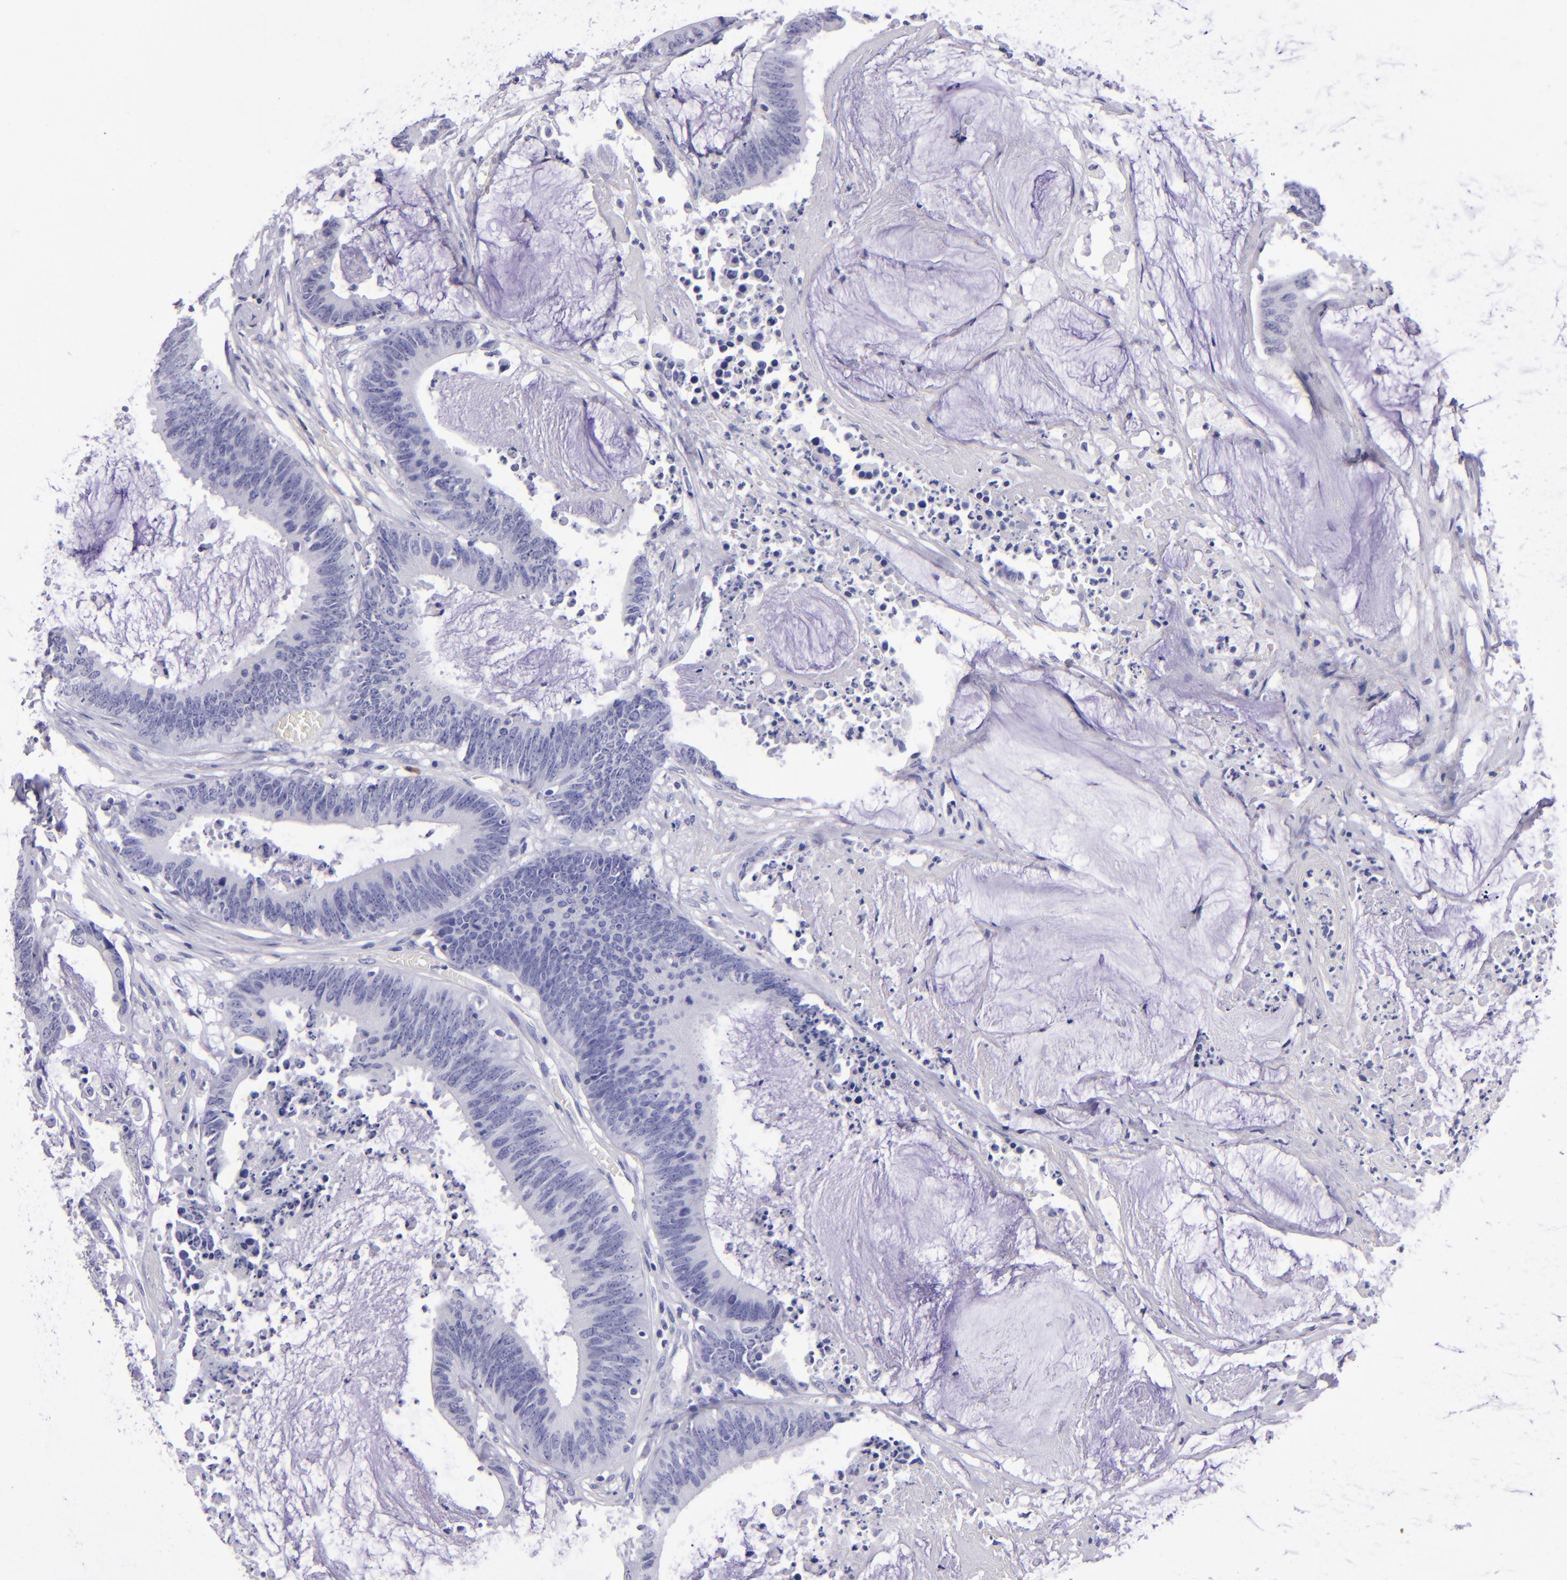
{"staining": {"intensity": "negative", "quantity": "none", "location": "none"}, "tissue": "colorectal cancer", "cell_type": "Tumor cells", "image_type": "cancer", "snomed": [{"axis": "morphology", "description": "Adenocarcinoma, NOS"}, {"axis": "topography", "description": "Rectum"}], "caption": "DAB (3,3'-diaminobenzidine) immunohistochemical staining of human colorectal cancer demonstrates no significant staining in tumor cells. The staining is performed using DAB (3,3'-diaminobenzidine) brown chromogen with nuclei counter-stained in using hematoxylin.", "gene": "TYRP1", "patient": {"sex": "female", "age": 66}}